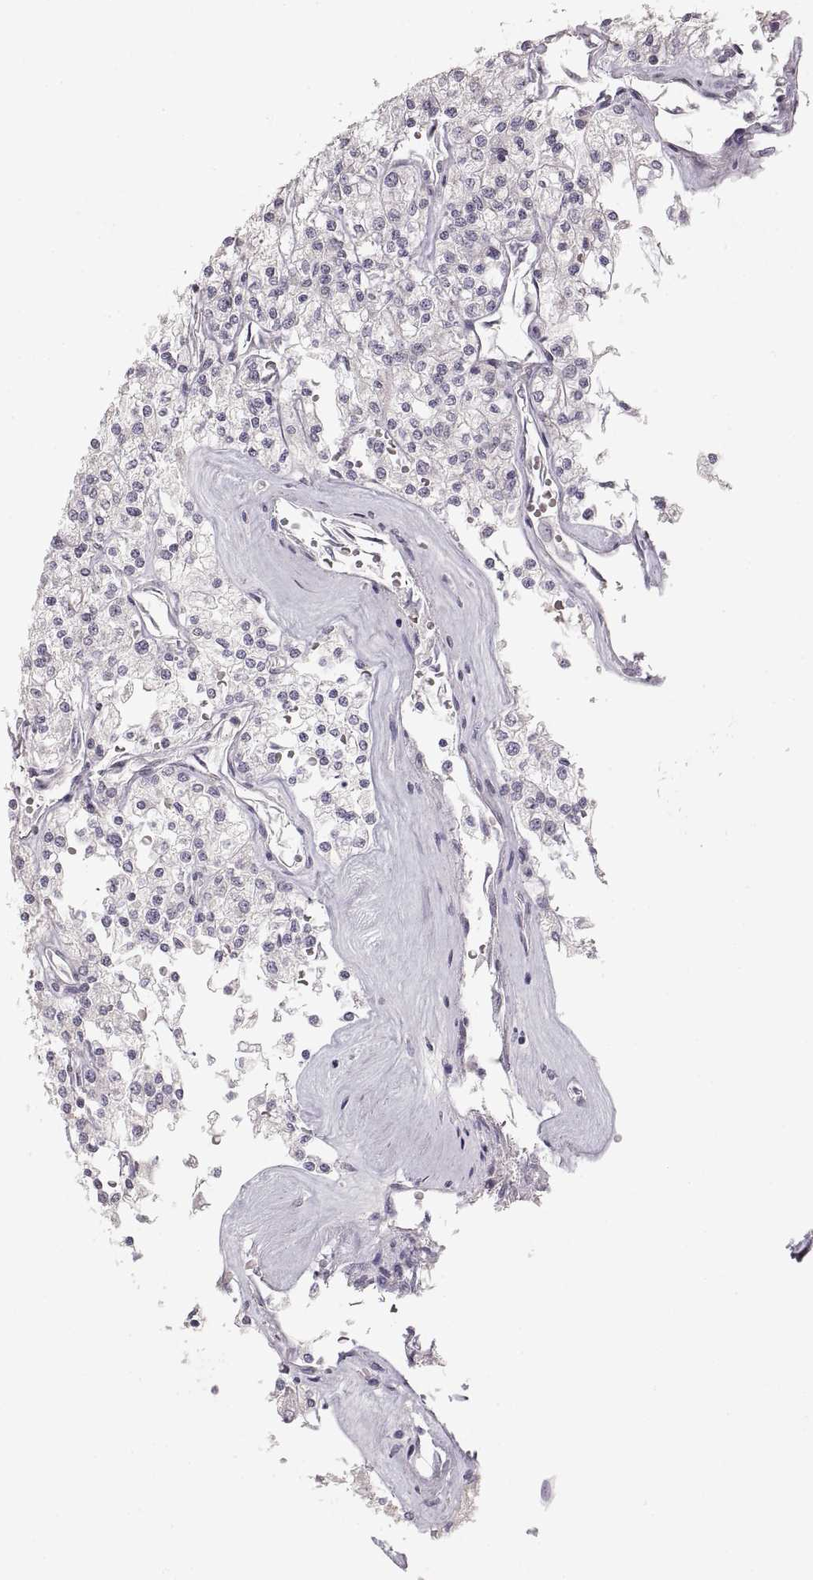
{"staining": {"intensity": "negative", "quantity": "none", "location": "none"}, "tissue": "renal cancer", "cell_type": "Tumor cells", "image_type": "cancer", "snomed": [{"axis": "morphology", "description": "Adenocarcinoma, NOS"}, {"axis": "topography", "description": "Kidney"}], "caption": "An immunohistochemistry micrograph of renal adenocarcinoma is shown. There is no staining in tumor cells of renal adenocarcinoma.", "gene": "PCSK2", "patient": {"sex": "male", "age": 80}}